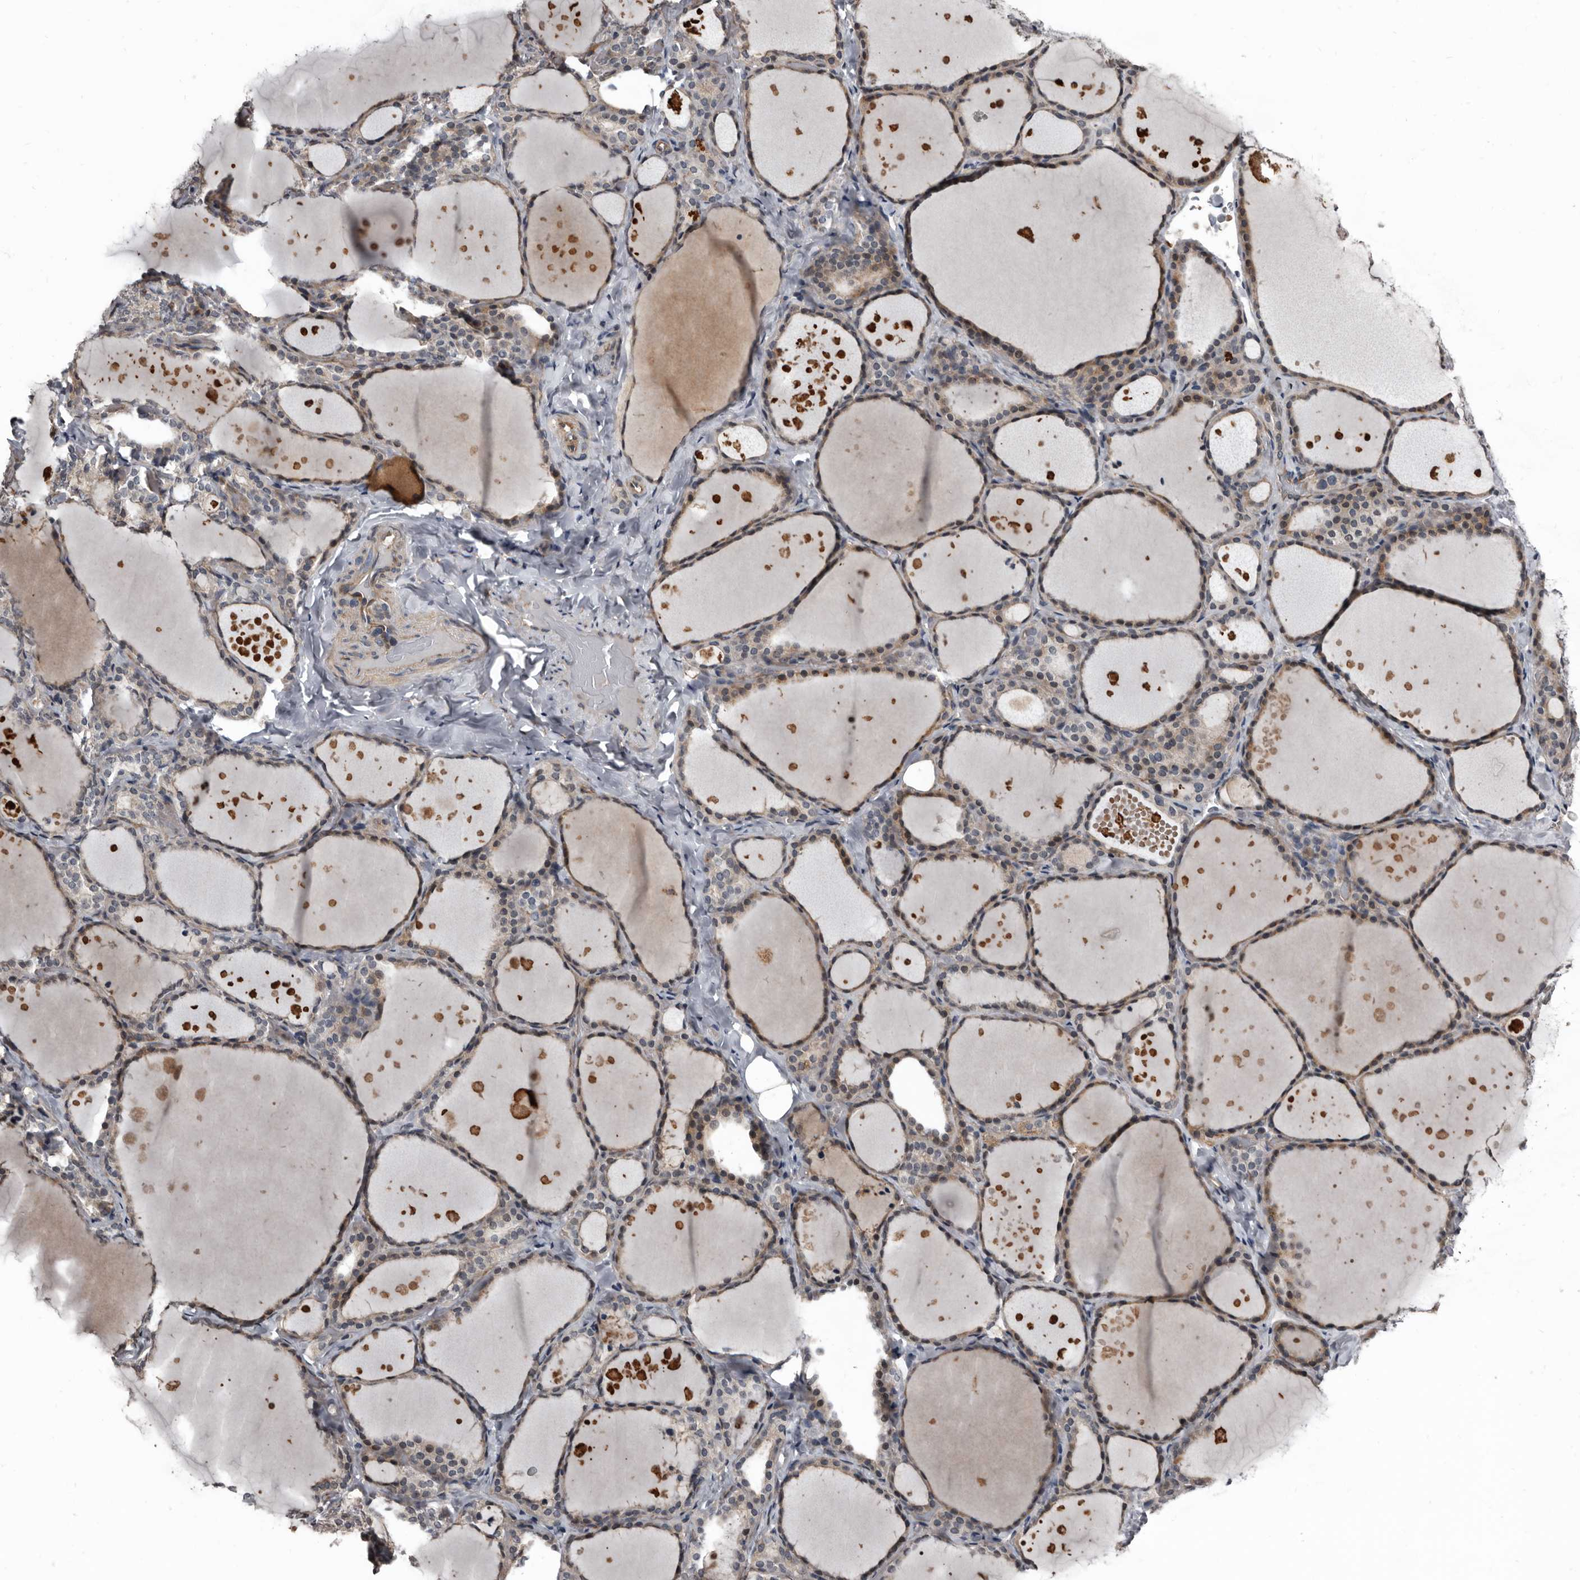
{"staining": {"intensity": "weak", "quantity": "25%-75%", "location": "cytoplasmic/membranous"}, "tissue": "thyroid gland", "cell_type": "Glandular cells", "image_type": "normal", "snomed": [{"axis": "morphology", "description": "Normal tissue, NOS"}, {"axis": "topography", "description": "Thyroid gland"}], "caption": "Immunohistochemical staining of normal human thyroid gland reveals weak cytoplasmic/membranous protein expression in about 25%-75% of glandular cells.", "gene": "DHPS", "patient": {"sex": "female", "age": 44}}